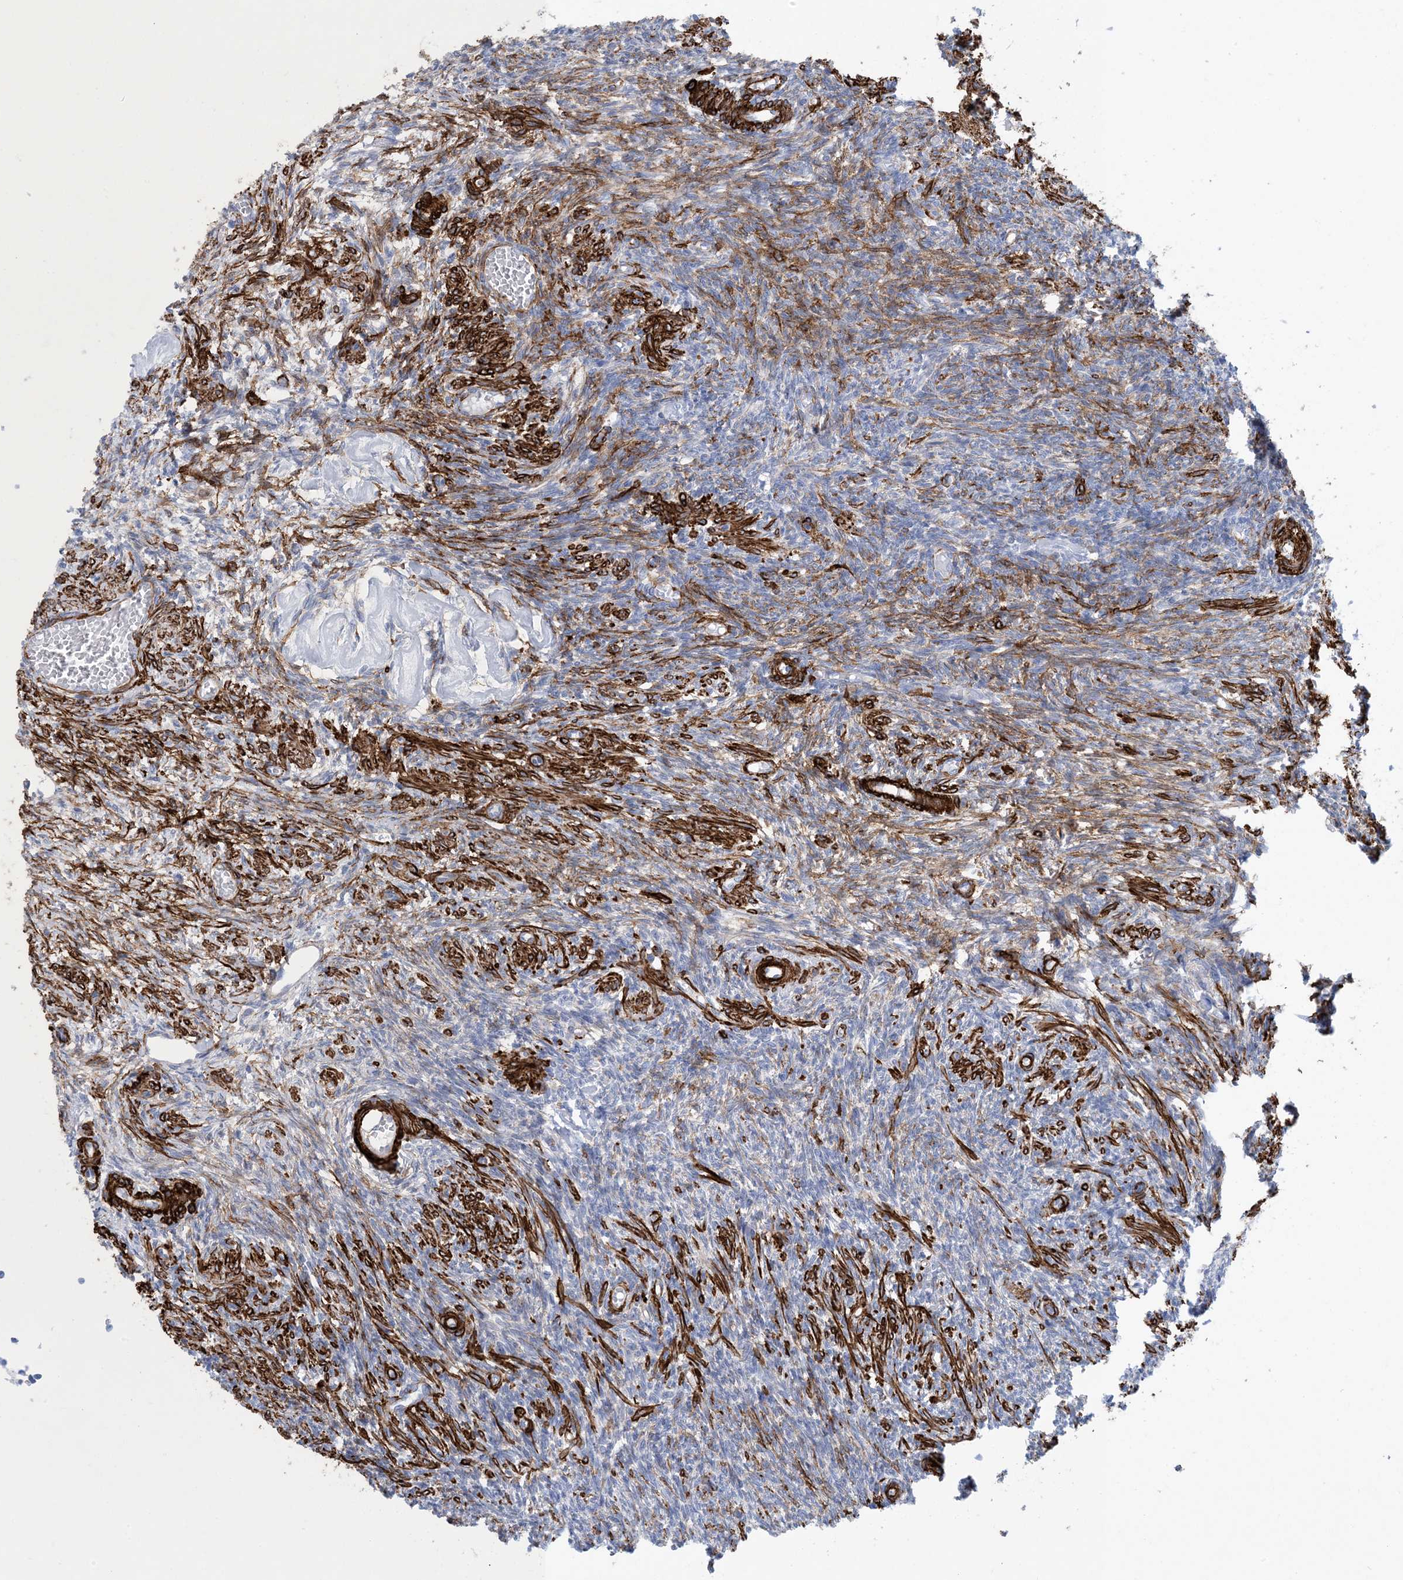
{"staining": {"intensity": "moderate", "quantity": "<25%", "location": "cytoplasmic/membranous"}, "tissue": "ovary", "cell_type": "Ovarian stroma cells", "image_type": "normal", "snomed": [{"axis": "morphology", "description": "Normal tissue, NOS"}, {"axis": "topography", "description": "Ovary"}], "caption": "A low amount of moderate cytoplasmic/membranous expression is seen in about <25% of ovarian stroma cells in benign ovary.", "gene": "SHANK1", "patient": {"sex": "female", "age": 27}}